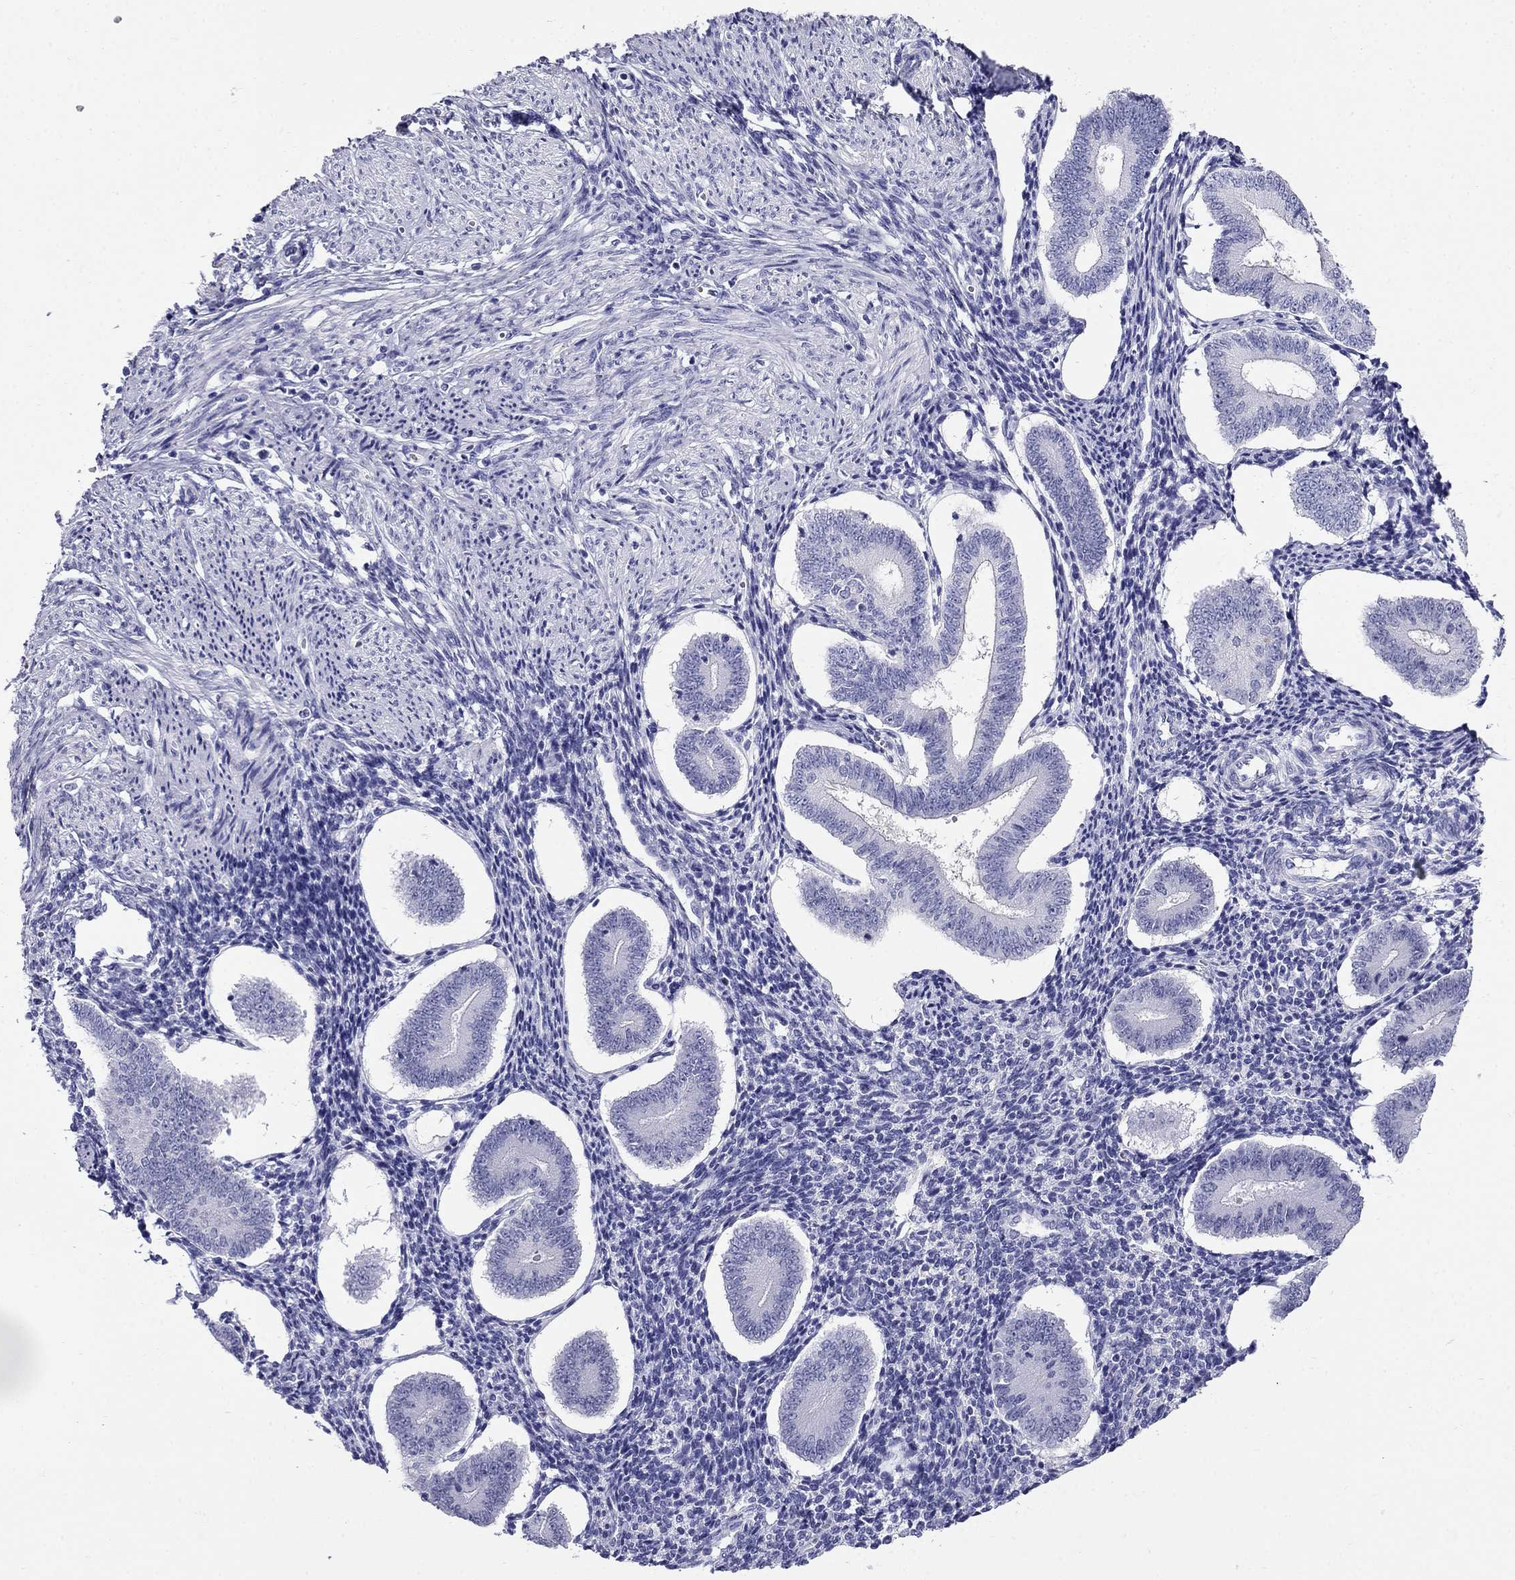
{"staining": {"intensity": "negative", "quantity": "none", "location": "none"}, "tissue": "endometrium", "cell_type": "Cells in endometrial stroma", "image_type": "normal", "snomed": [{"axis": "morphology", "description": "Normal tissue, NOS"}, {"axis": "topography", "description": "Endometrium"}], "caption": "This photomicrograph is of benign endometrium stained with immunohistochemistry (IHC) to label a protein in brown with the nuclei are counter-stained blue. There is no staining in cells in endometrial stroma. (DAB (3,3'-diaminobenzidine) immunohistochemistry with hematoxylin counter stain).", "gene": "PPP1R36", "patient": {"sex": "female", "age": 40}}